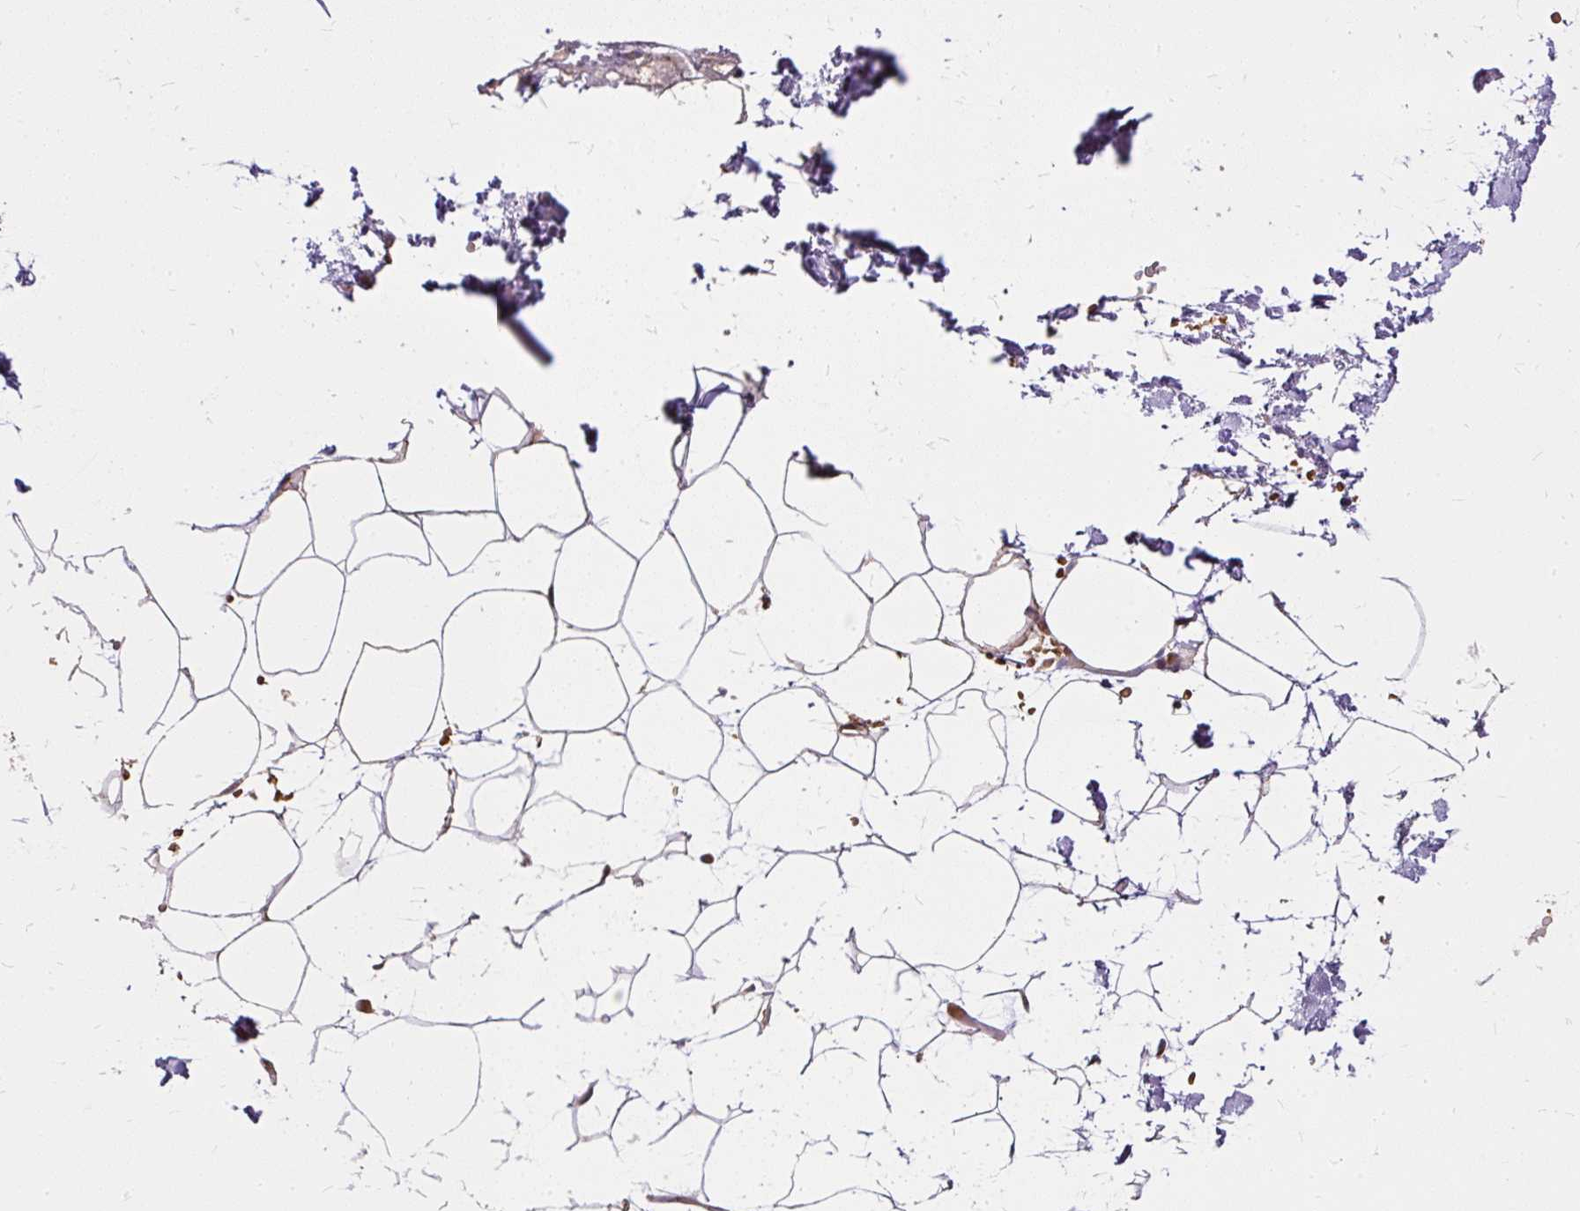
{"staining": {"intensity": "moderate", "quantity": "25%-75%", "location": "cytoplasmic/membranous"}, "tissue": "adipose tissue", "cell_type": "Adipocytes", "image_type": "normal", "snomed": [{"axis": "morphology", "description": "Normal tissue, NOS"}, {"axis": "topography", "description": "Skin"}, {"axis": "topography", "description": "Peripheral nerve tissue"}], "caption": "IHC (DAB) staining of normal adipose tissue shows moderate cytoplasmic/membranous protein positivity in approximately 25%-75% of adipocytes.", "gene": "AP5S1", "patient": {"sex": "female", "age": 56}}